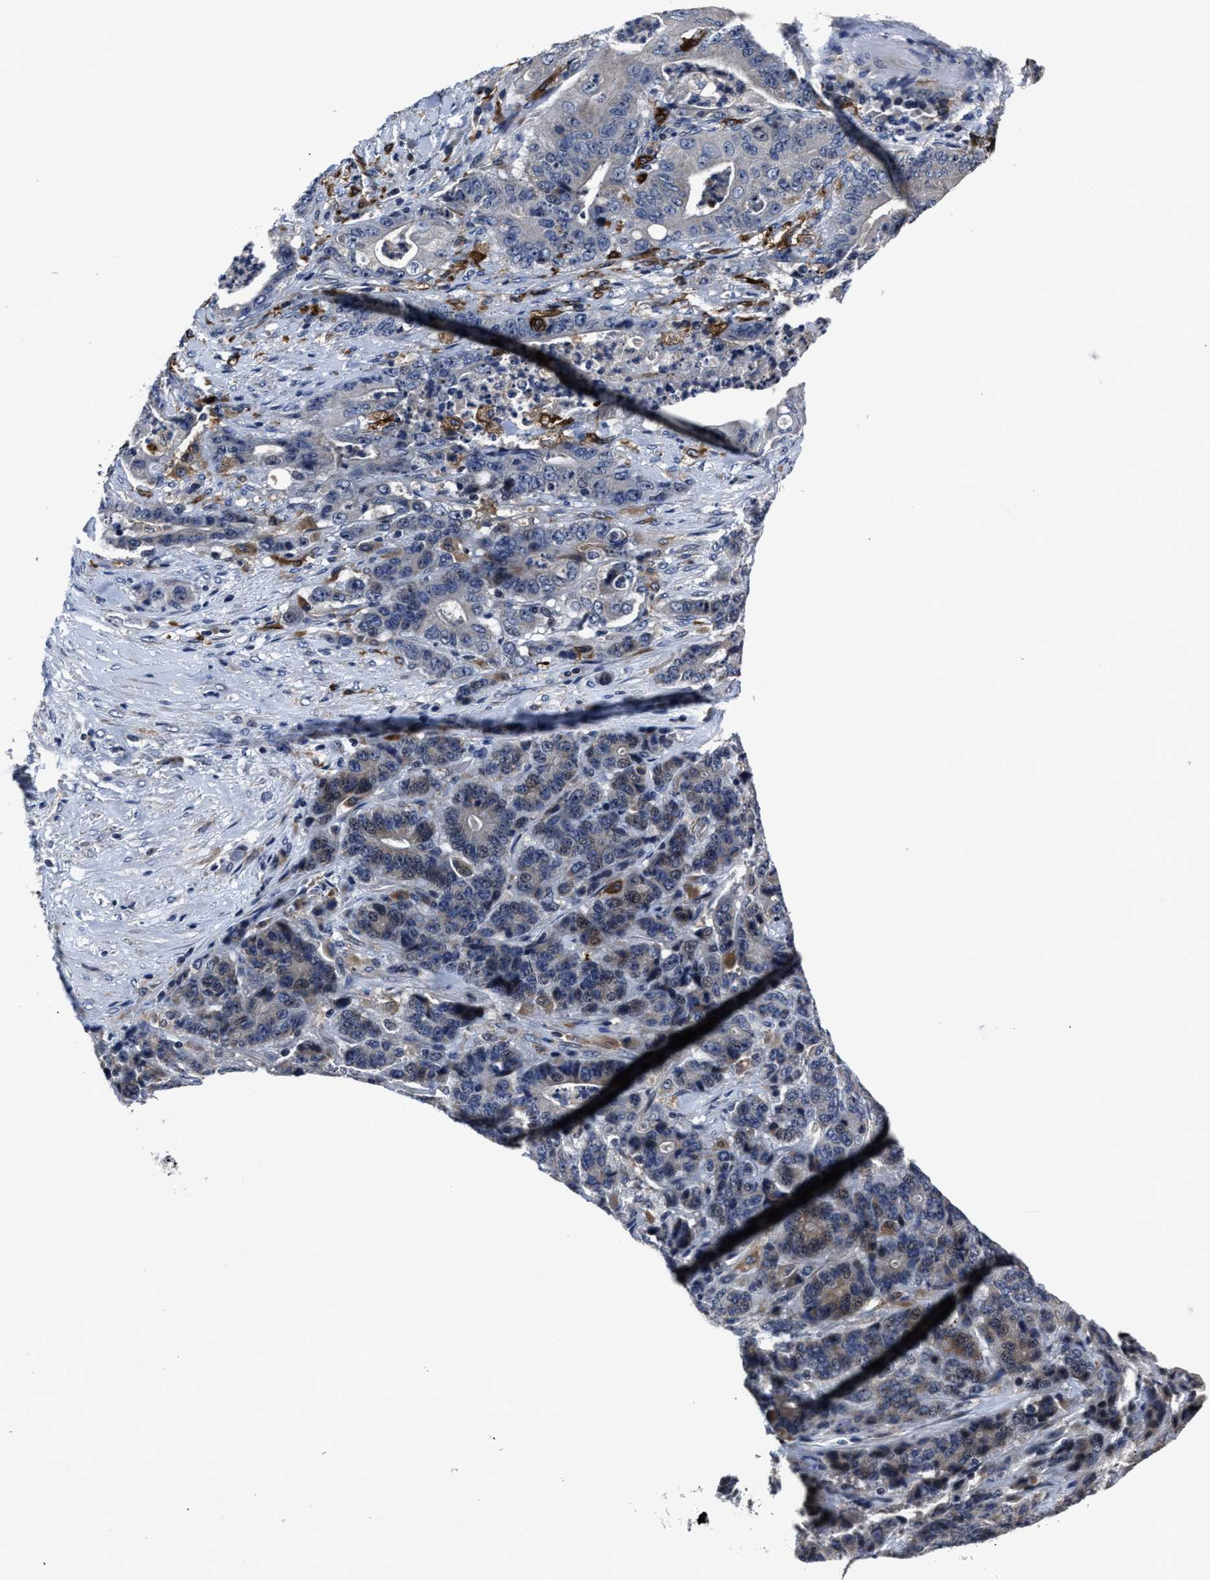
{"staining": {"intensity": "weak", "quantity": "<25%", "location": "cytoplasmic/membranous"}, "tissue": "stomach cancer", "cell_type": "Tumor cells", "image_type": "cancer", "snomed": [{"axis": "morphology", "description": "Adenocarcinoma, NOS"}, {"axis": "topography", "description": "Stomach"}], "caption": "DAB immunohistochemical staining of human stomach adenocarcinoma displays no significant staining in tumor cells.", "gene": "RSBN1L", "patient": {"sex": "female", "age": 73}}